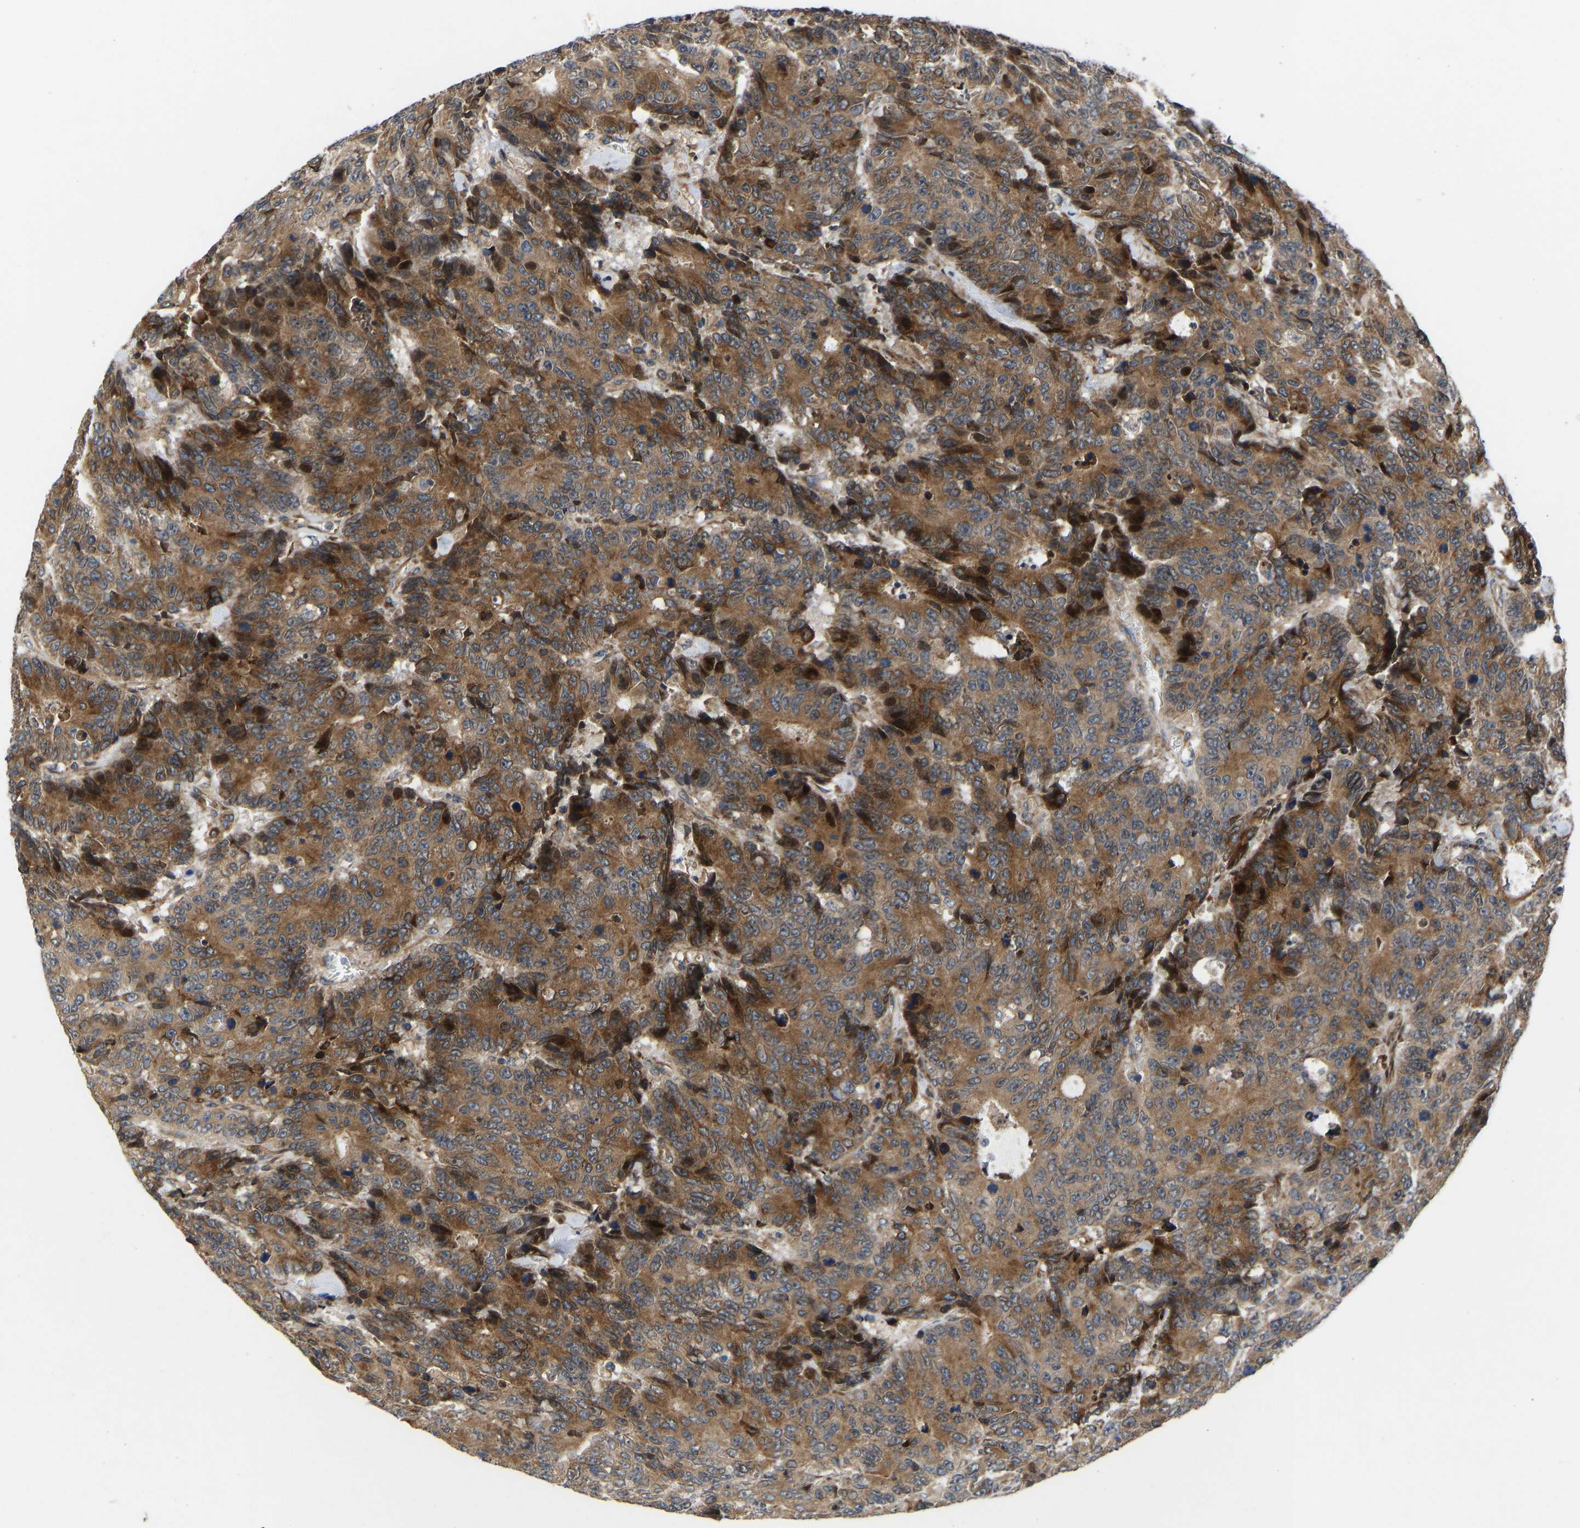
{"staining": {"intensity": "moderate", "quantity": ">75%", "location": "cytoplasmic/membranous"}, "tissue": "colorectal cancer", "cell_type": "Tumor cells", "image_type": "cancer", "snomed": [{"axis": "morphology", "description": "Adenocarcinoma, NOS"}, {"axis": "topography", "description": "Colon"}], "caption": "An image of human colorectal adenocarcinoma stained for a protein exhibits moderate cytoplasmic/membranous brown staining in tumor cells.", "gene": "TMEM38B", "patient": {"sex": "female", "age": 86}}